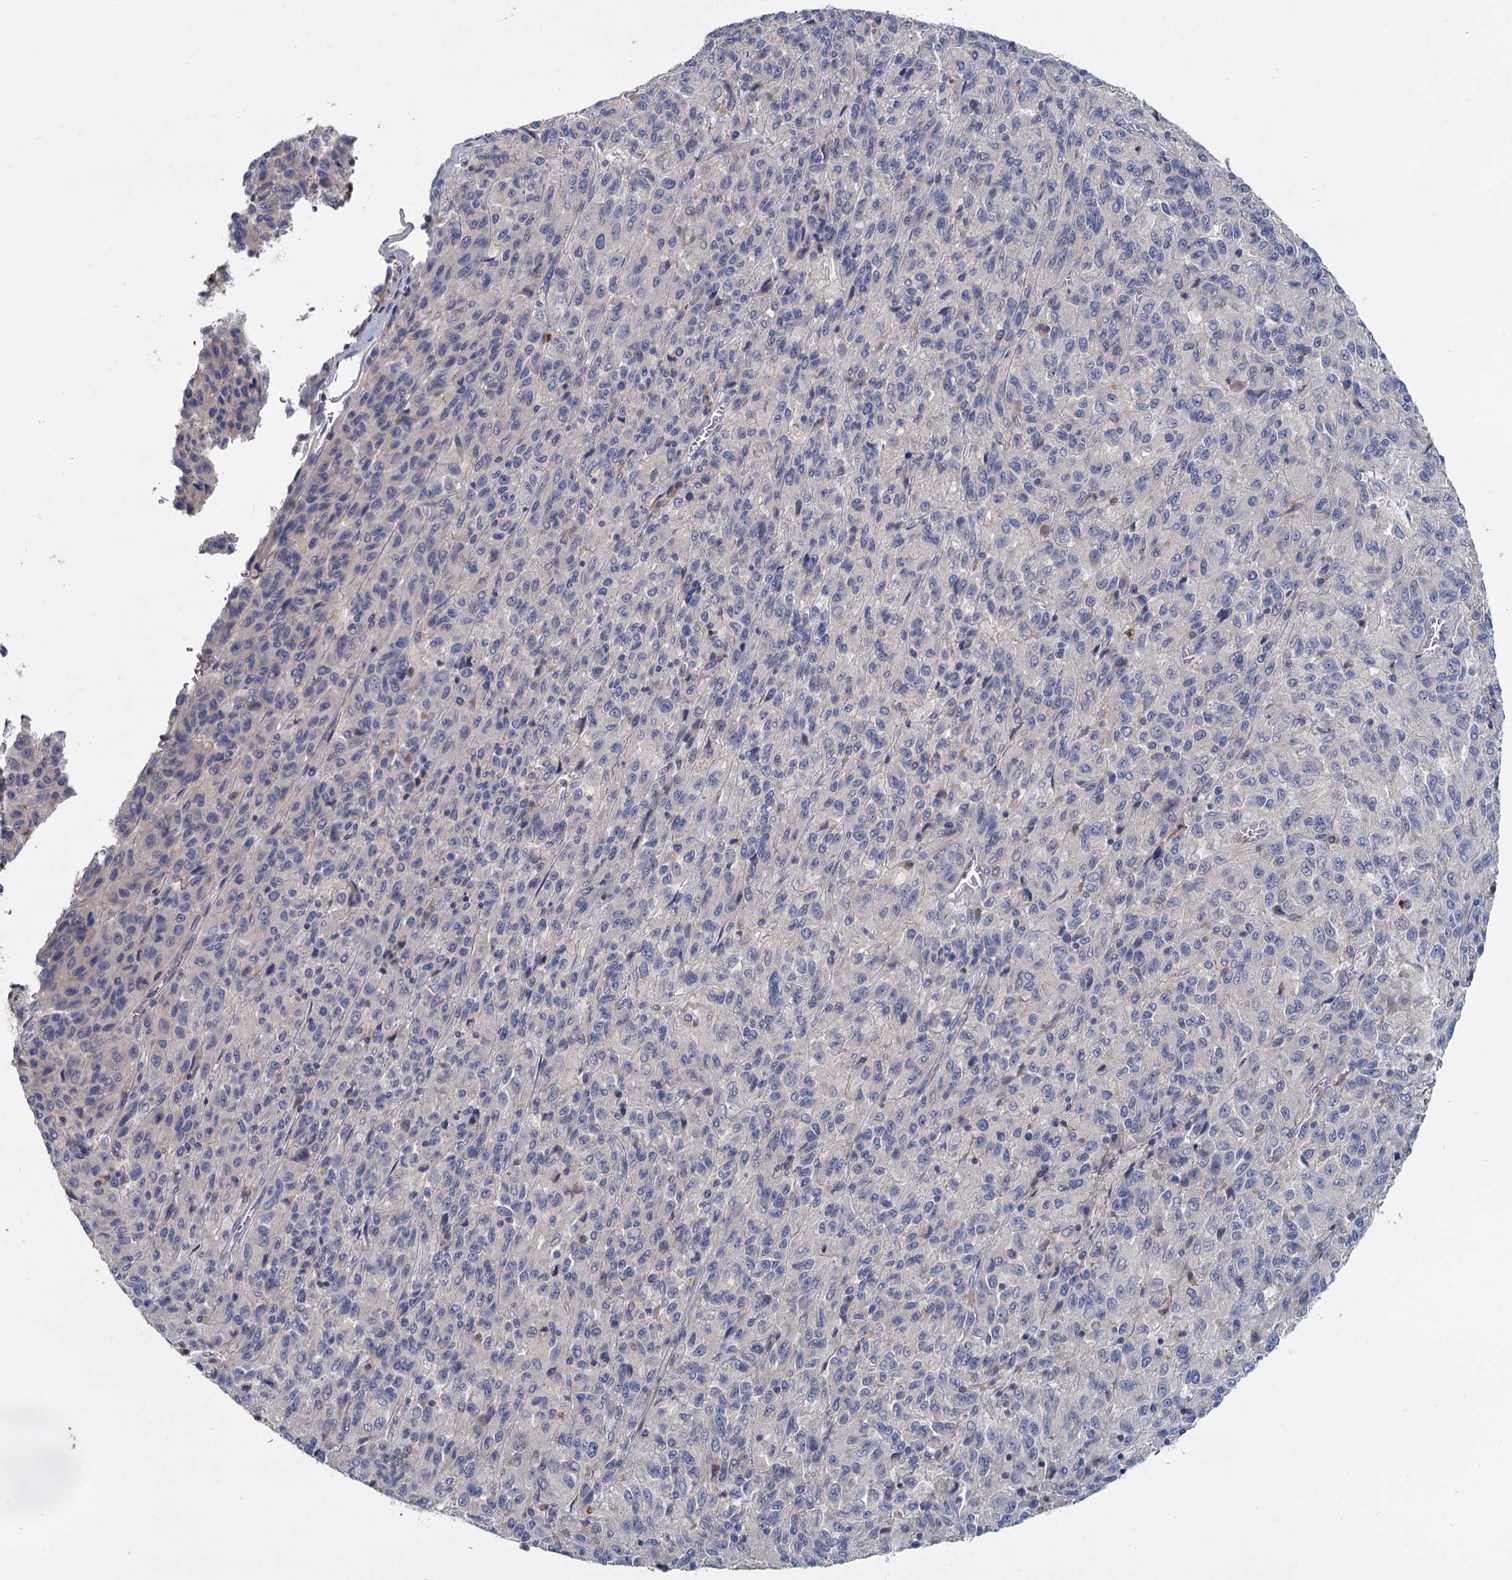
{"staining": {"intensity": "negative", "quantity": "none", "location": "none"}, "tissue": "melanoma", "cell_type": "Tumor cells", "image_type": "cancer", "snomed": [{"axis": "morphology", "description": "Malignant melanoma, Metastatic site"}, {"axis": "topography", "description": "Lung"}], "caption": "Tumor cells are negative for protein expression in human malignant melanoma (metastatic site).", "gene": "ACSM3", "patient": {"sex": "male", "age": 64}}